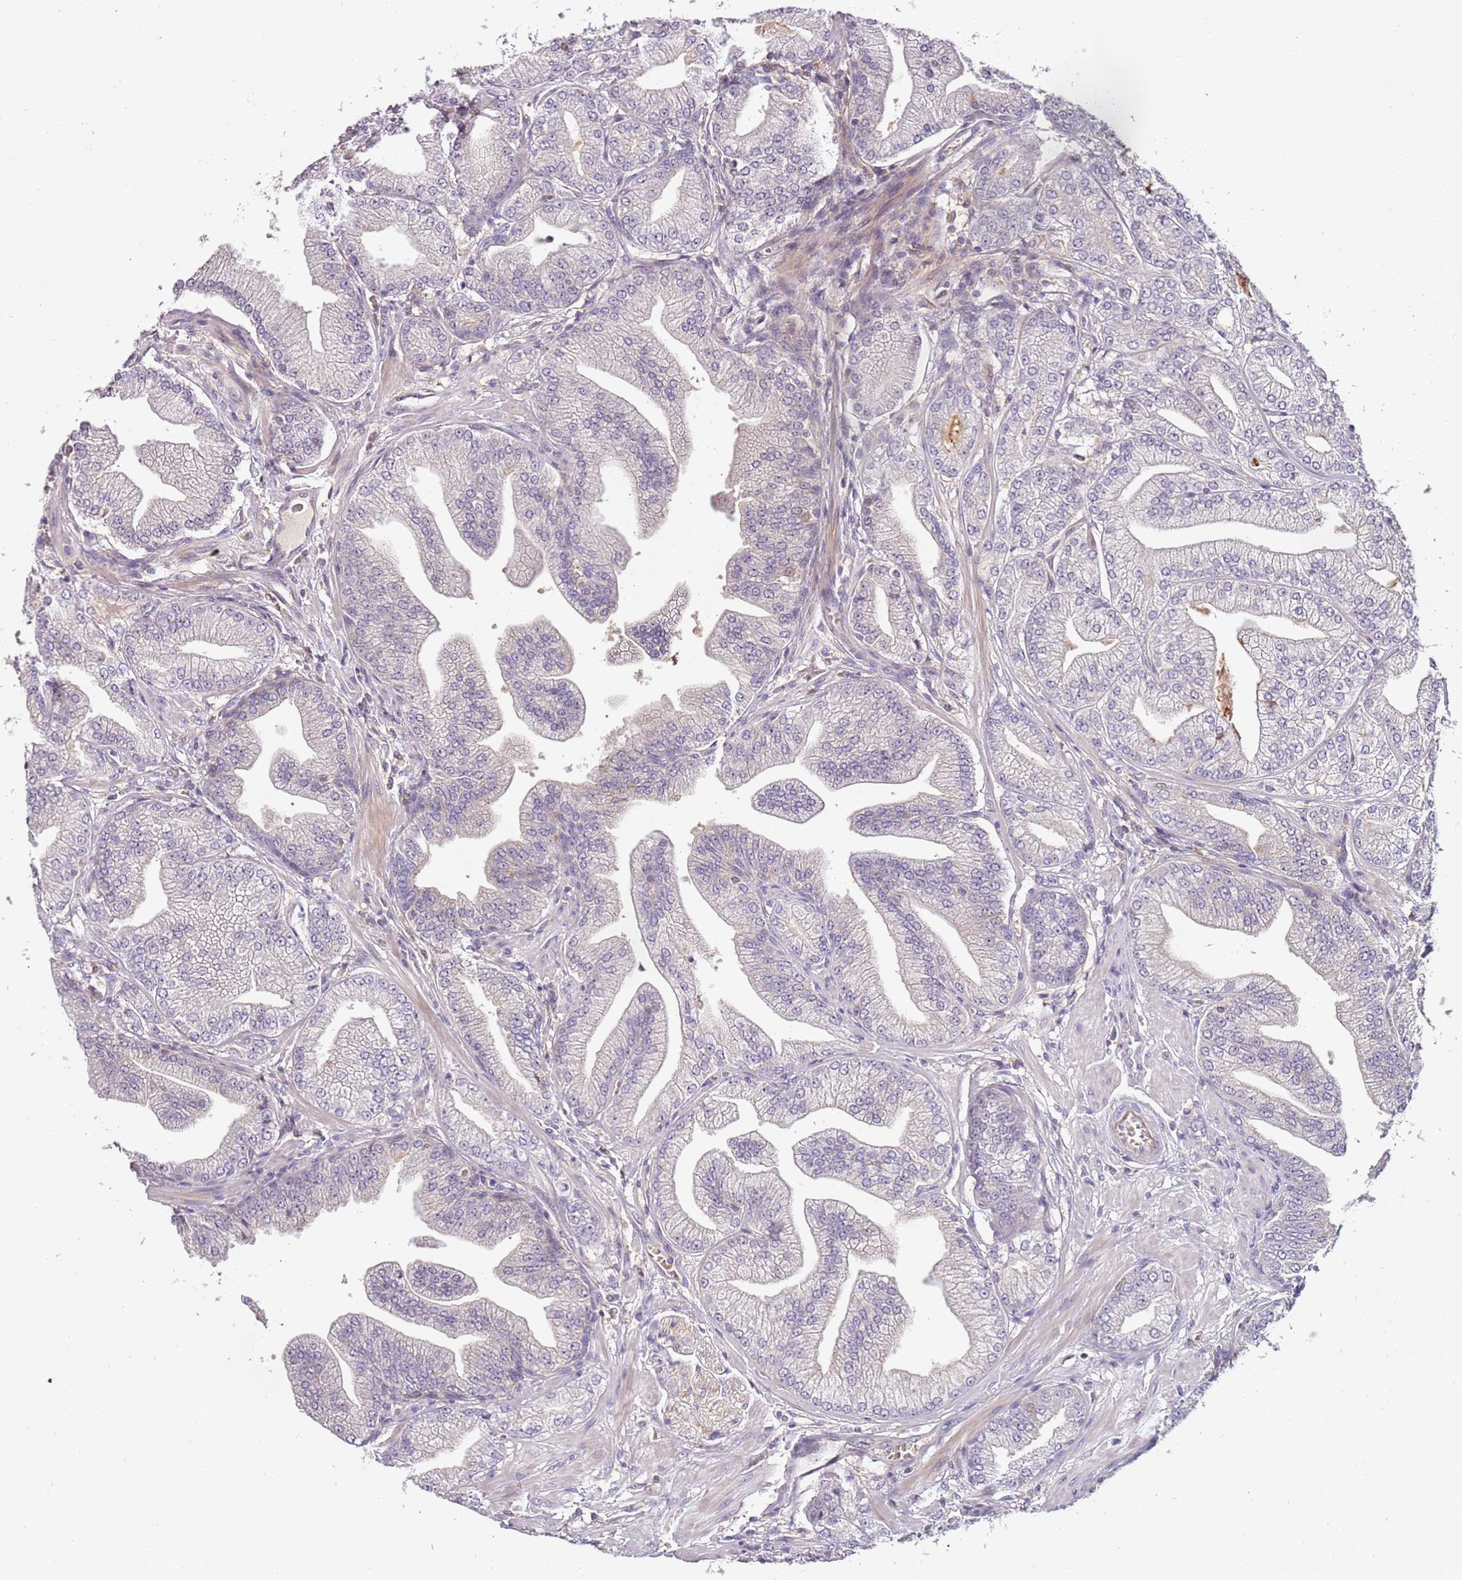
{"staining": {"intensity": "negative", "quantity": "none", "location": "none"}, "tissue": "prostate cancer", "cell_type": "Tumor cells", "image_type": "cancer", "snomed": [{"axis": "morphology", "description": "Adenocarcinoma, Low grade"}, {"axis": "topography", "description": "Prostate"}], "caption": "An immunohistochemistry (IHC) micrograph of adenocarcinoma (low-grade) (prostate) is shown. There is no staining in tumor cells of adenocarcinoma (low-grade) (prostate).", "gene": "ARHGAP5", "patient": {"sex": "male", "age": 55}}